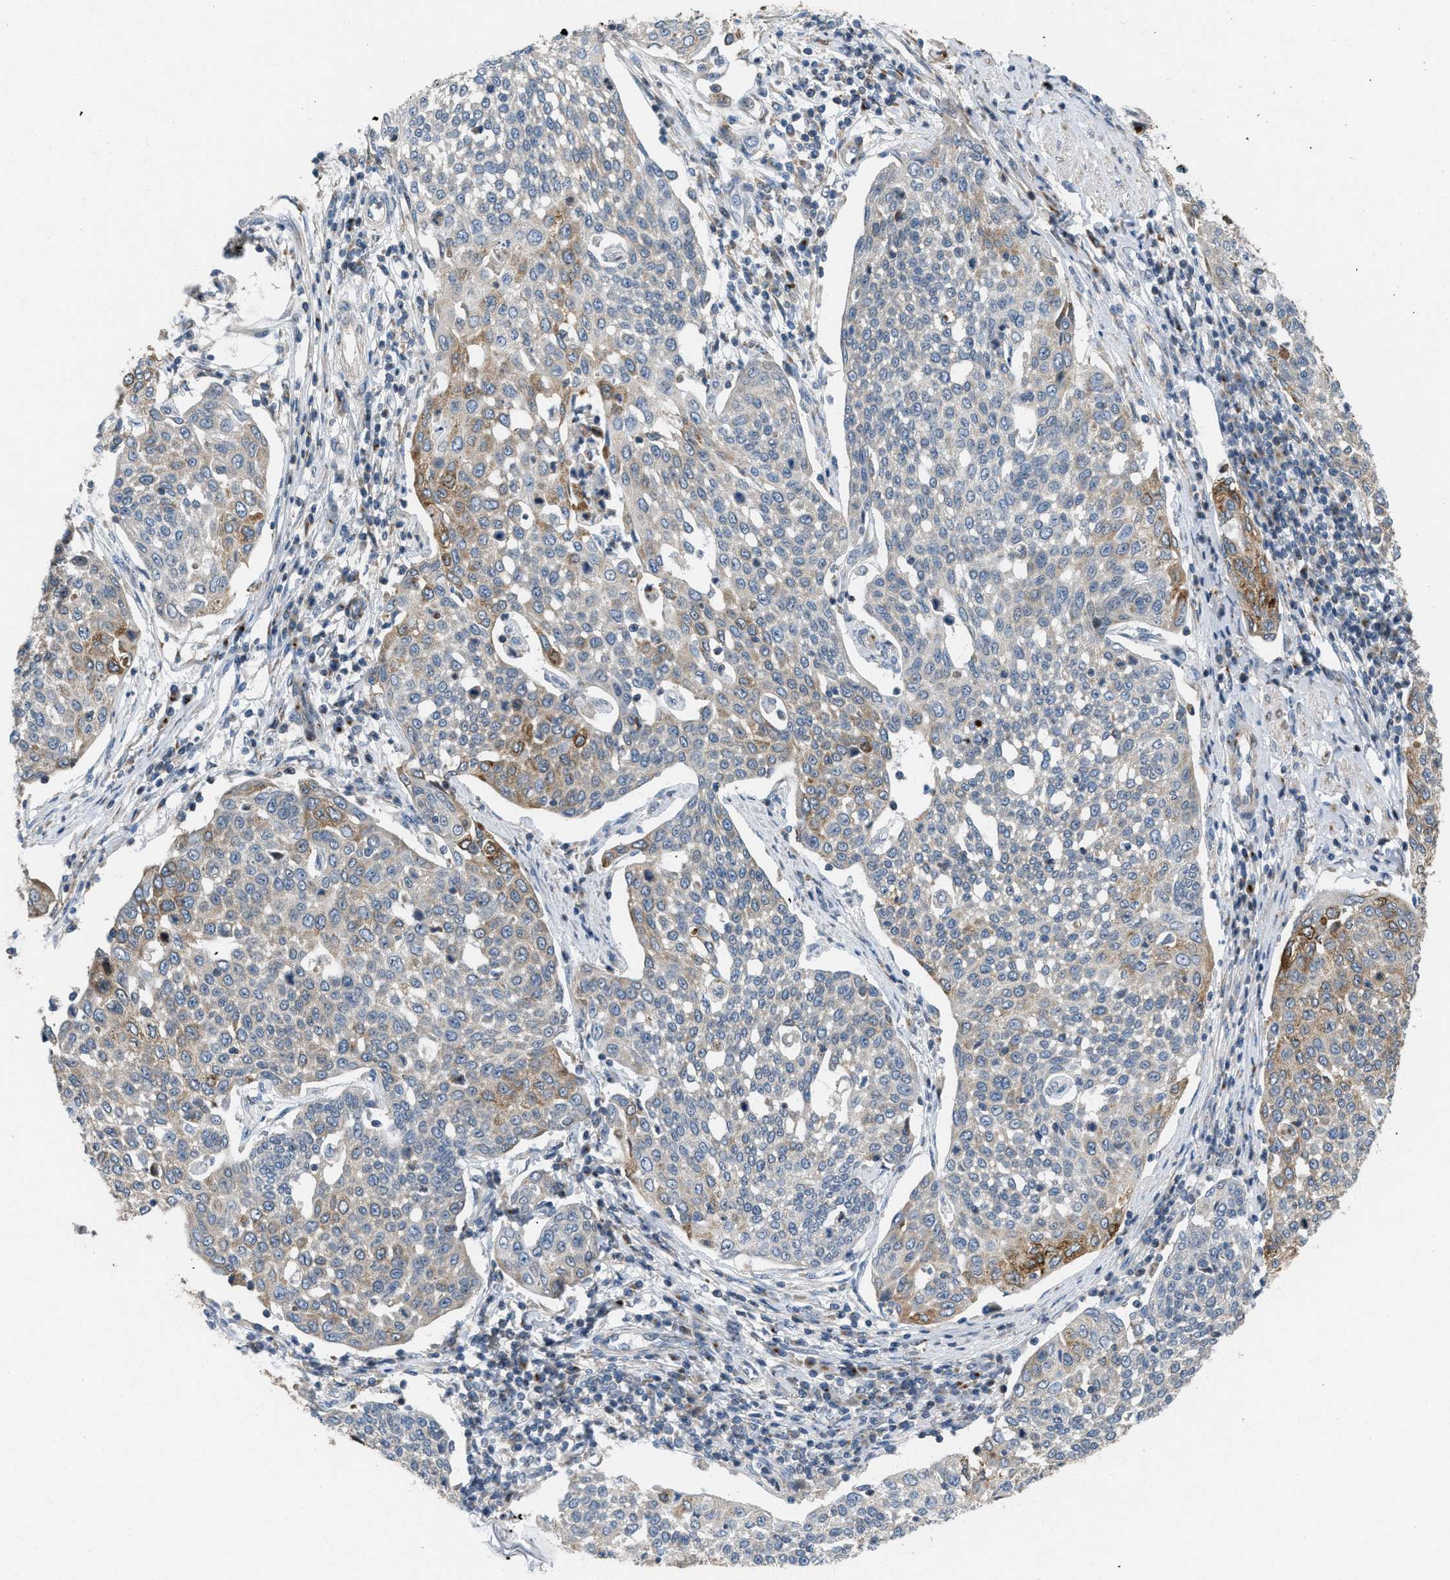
{"staining": {"intensity": "moderate", "quantity": "<25%", "location": "cytoplasmic/membranous"}, "tissue": "cervical cancer", "cell_type": "Tumor cells", "image_type": "cancer", "snomed": [{"axis": "morphology", "description": "Squamous cell carcinoma, NOS"}, {"axis": "topography", "description": "Cervix"}], "caption": "Brown immunohistochemical staining in human cervical cancer (squamous cell carcinoma) displays moderate cytoplasmic/membranous expression in approximately <25% of tumor cells.", "gene": "DIPK1A", "patient": {"sex": "female", "age": 34}}